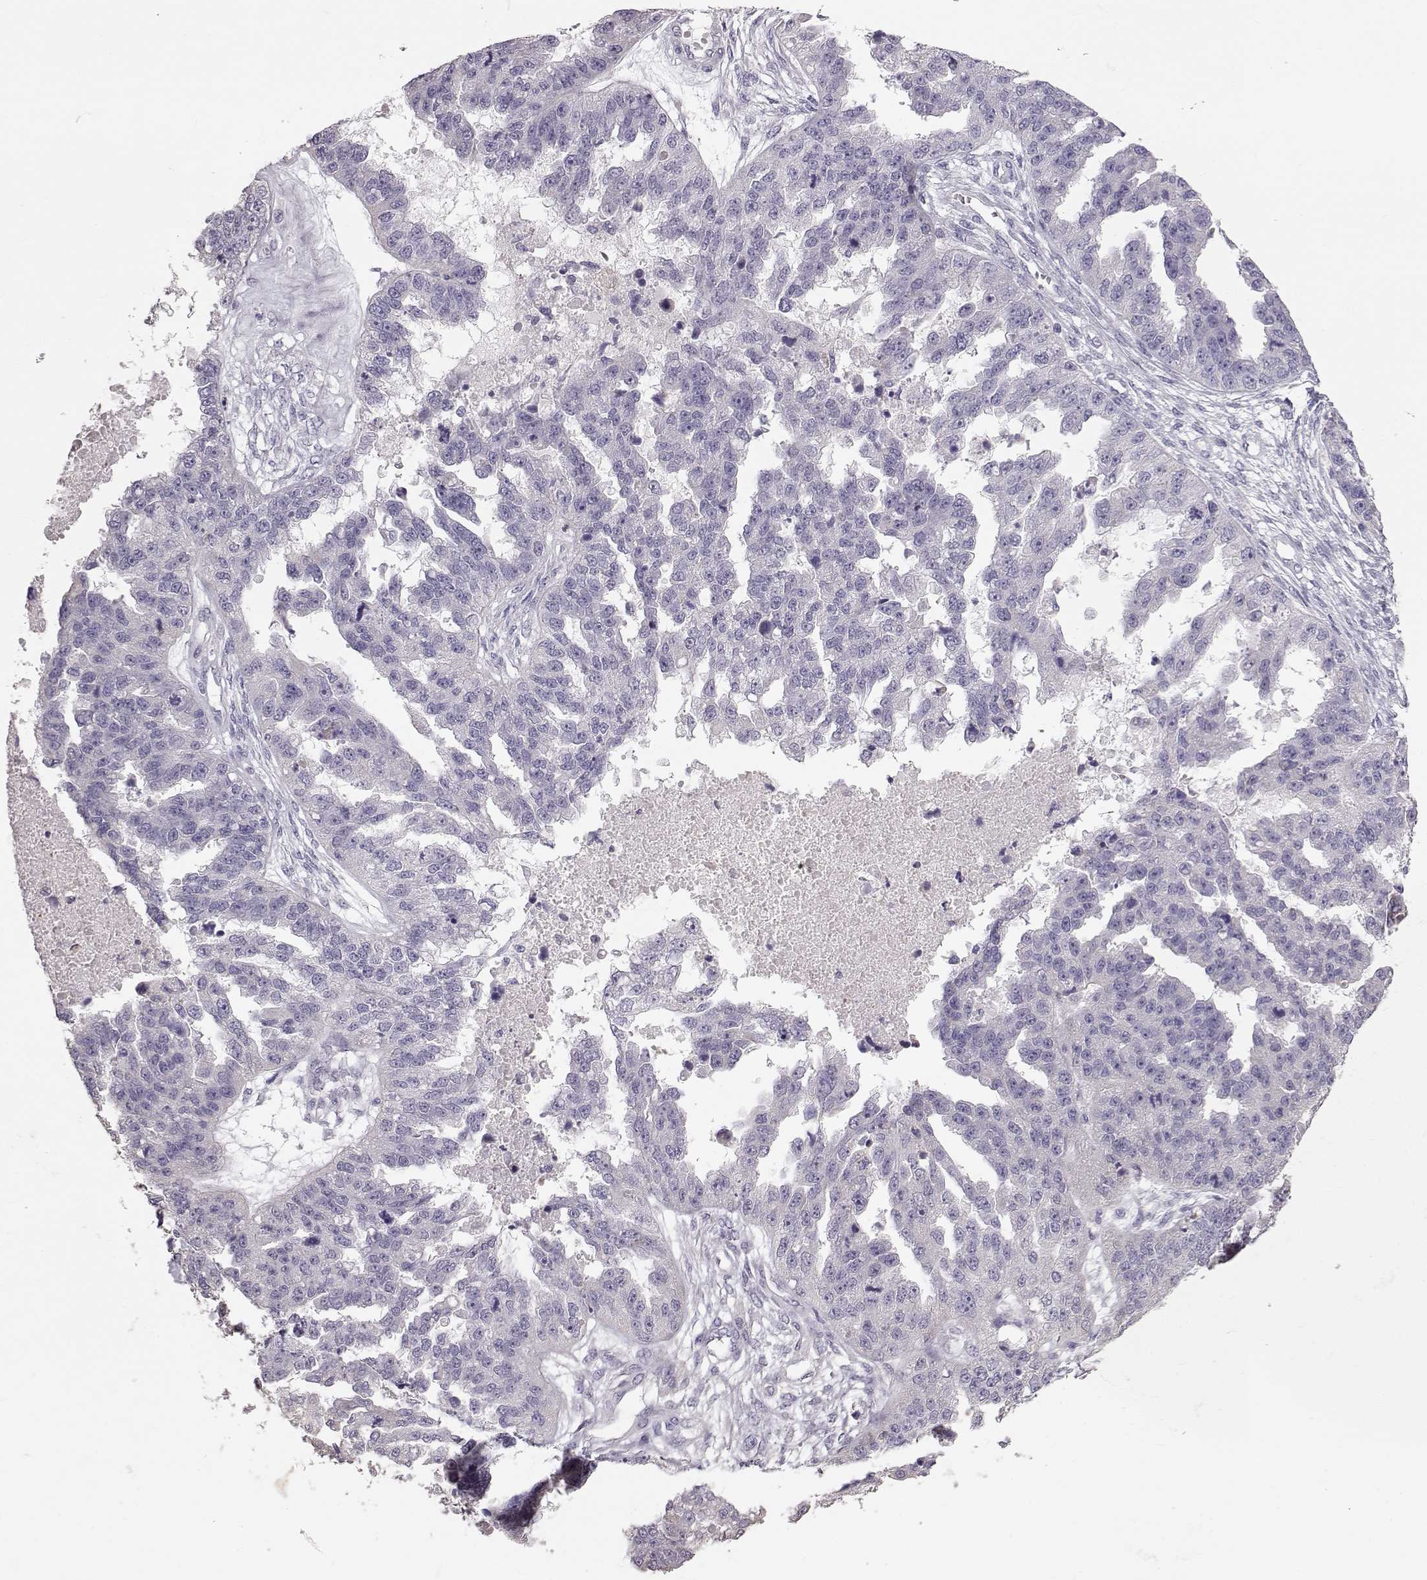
{"staining": {"intensity": "negative", "quantity": "none", "location": "none"}, "tissue": "ovarian cancer", "cell_type": "Tumor cells", "image_type": "cancer", "snomed": [{"axis": "morphology", "description": "Cystadenocarcinoma, serous, NOS"}, {"axis": "topography", "description": "Ovary"}], "caption": "The immunohistochemistry image has no significant staining in tumor cells of serous cystadenocarcinoma (ovarian) tissue.", "gene": "POU1F1", "patient": {"sex": "female", "age": 58}}